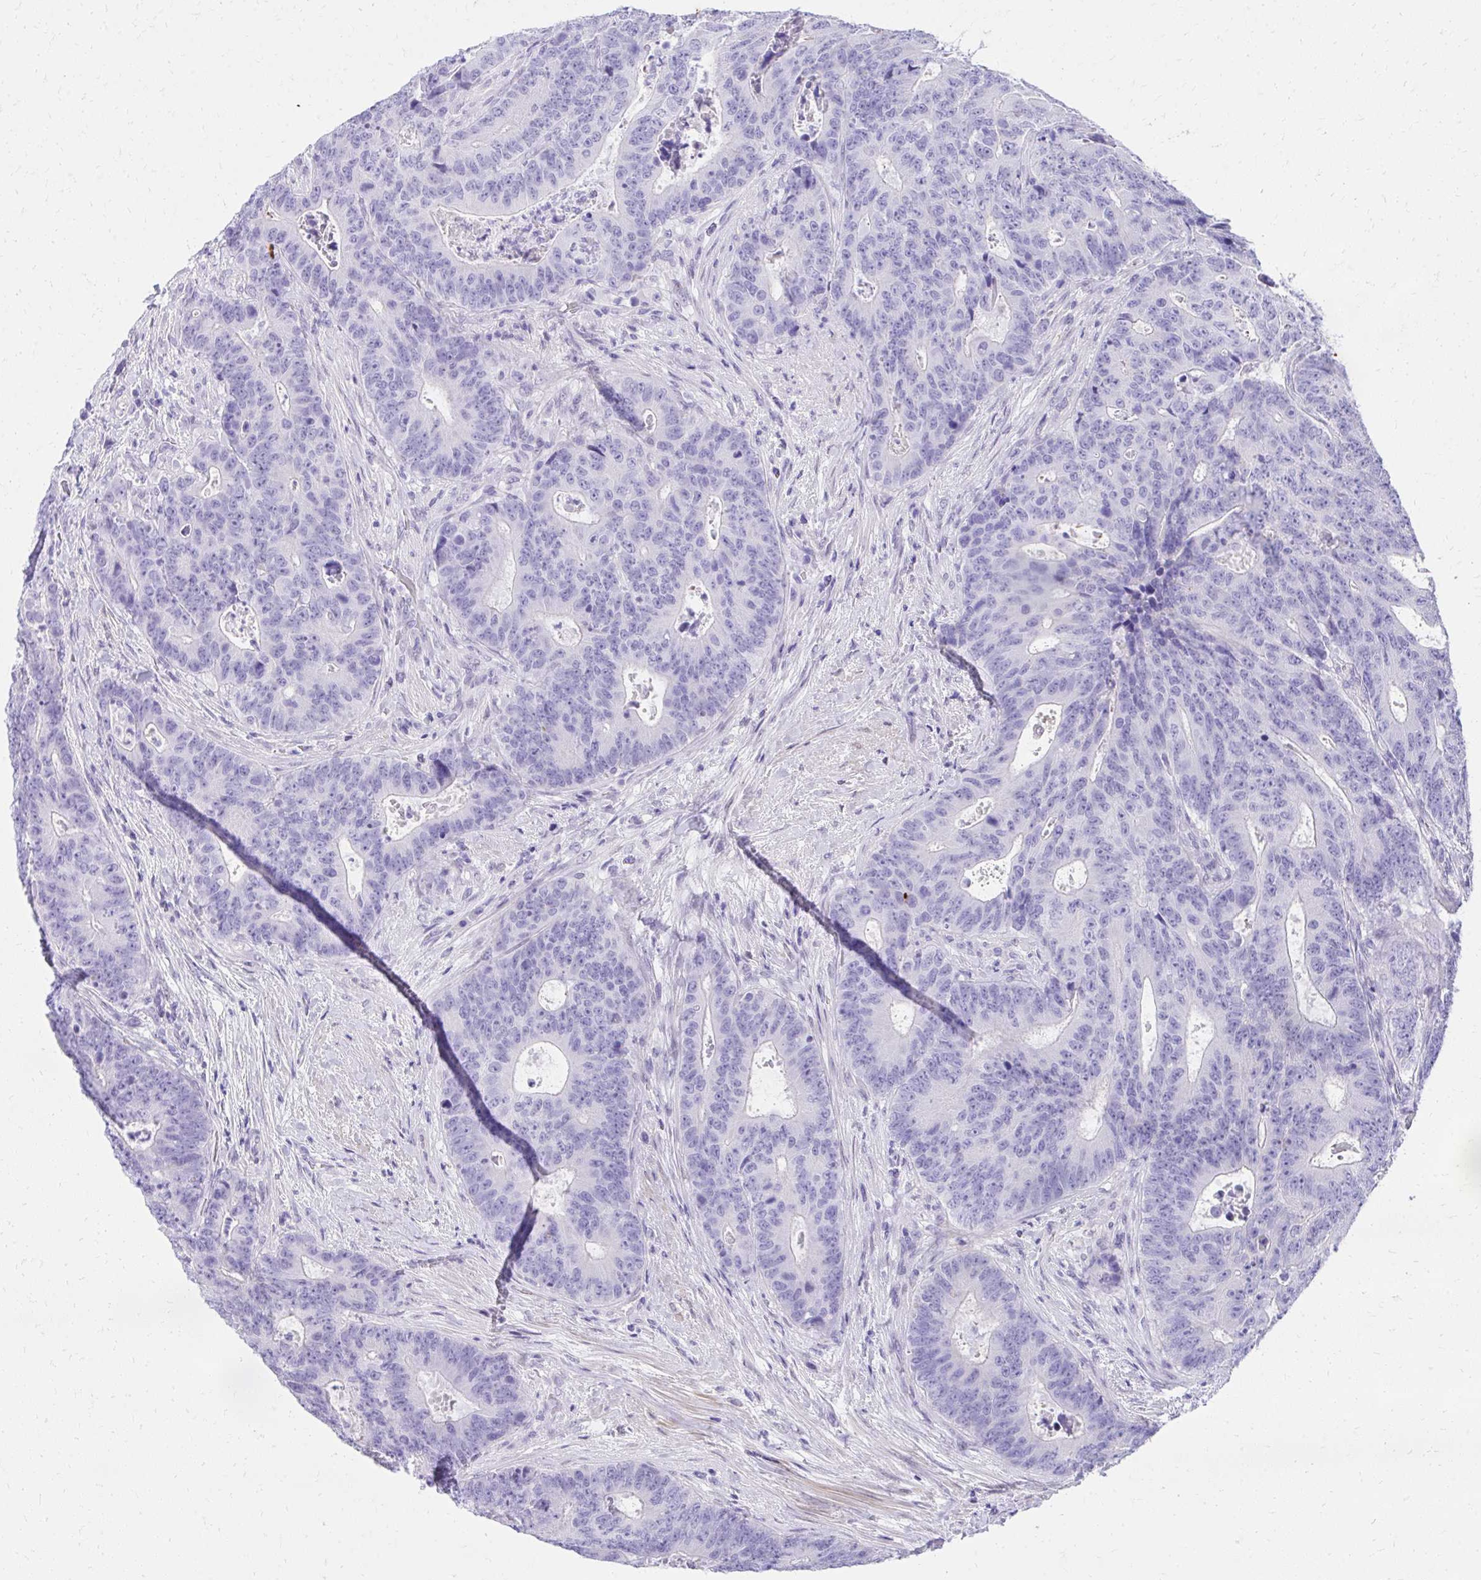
{"staining": {"intensity": "negative", "quantity": "none", "location": "none"}, "tissue": "colorectal cancer", "cell_type": "Tumor cells", "image_type": "cancer", "snomed": [{"axis": "morphology", "description": "Adenocarcinoma, NOS"}, {"axis": "topography", "description": "Colon"}], "caption": "Tumor cells are negative for protein expression in human colorectal cancer (adenocarcinoma). Brightfield microscopy of IHC stained with DAB (brown) and hematoxylin (blue), captured at high magnification.", "gene": "KLK1", "patient": {"sex": "female", "age": 48}}